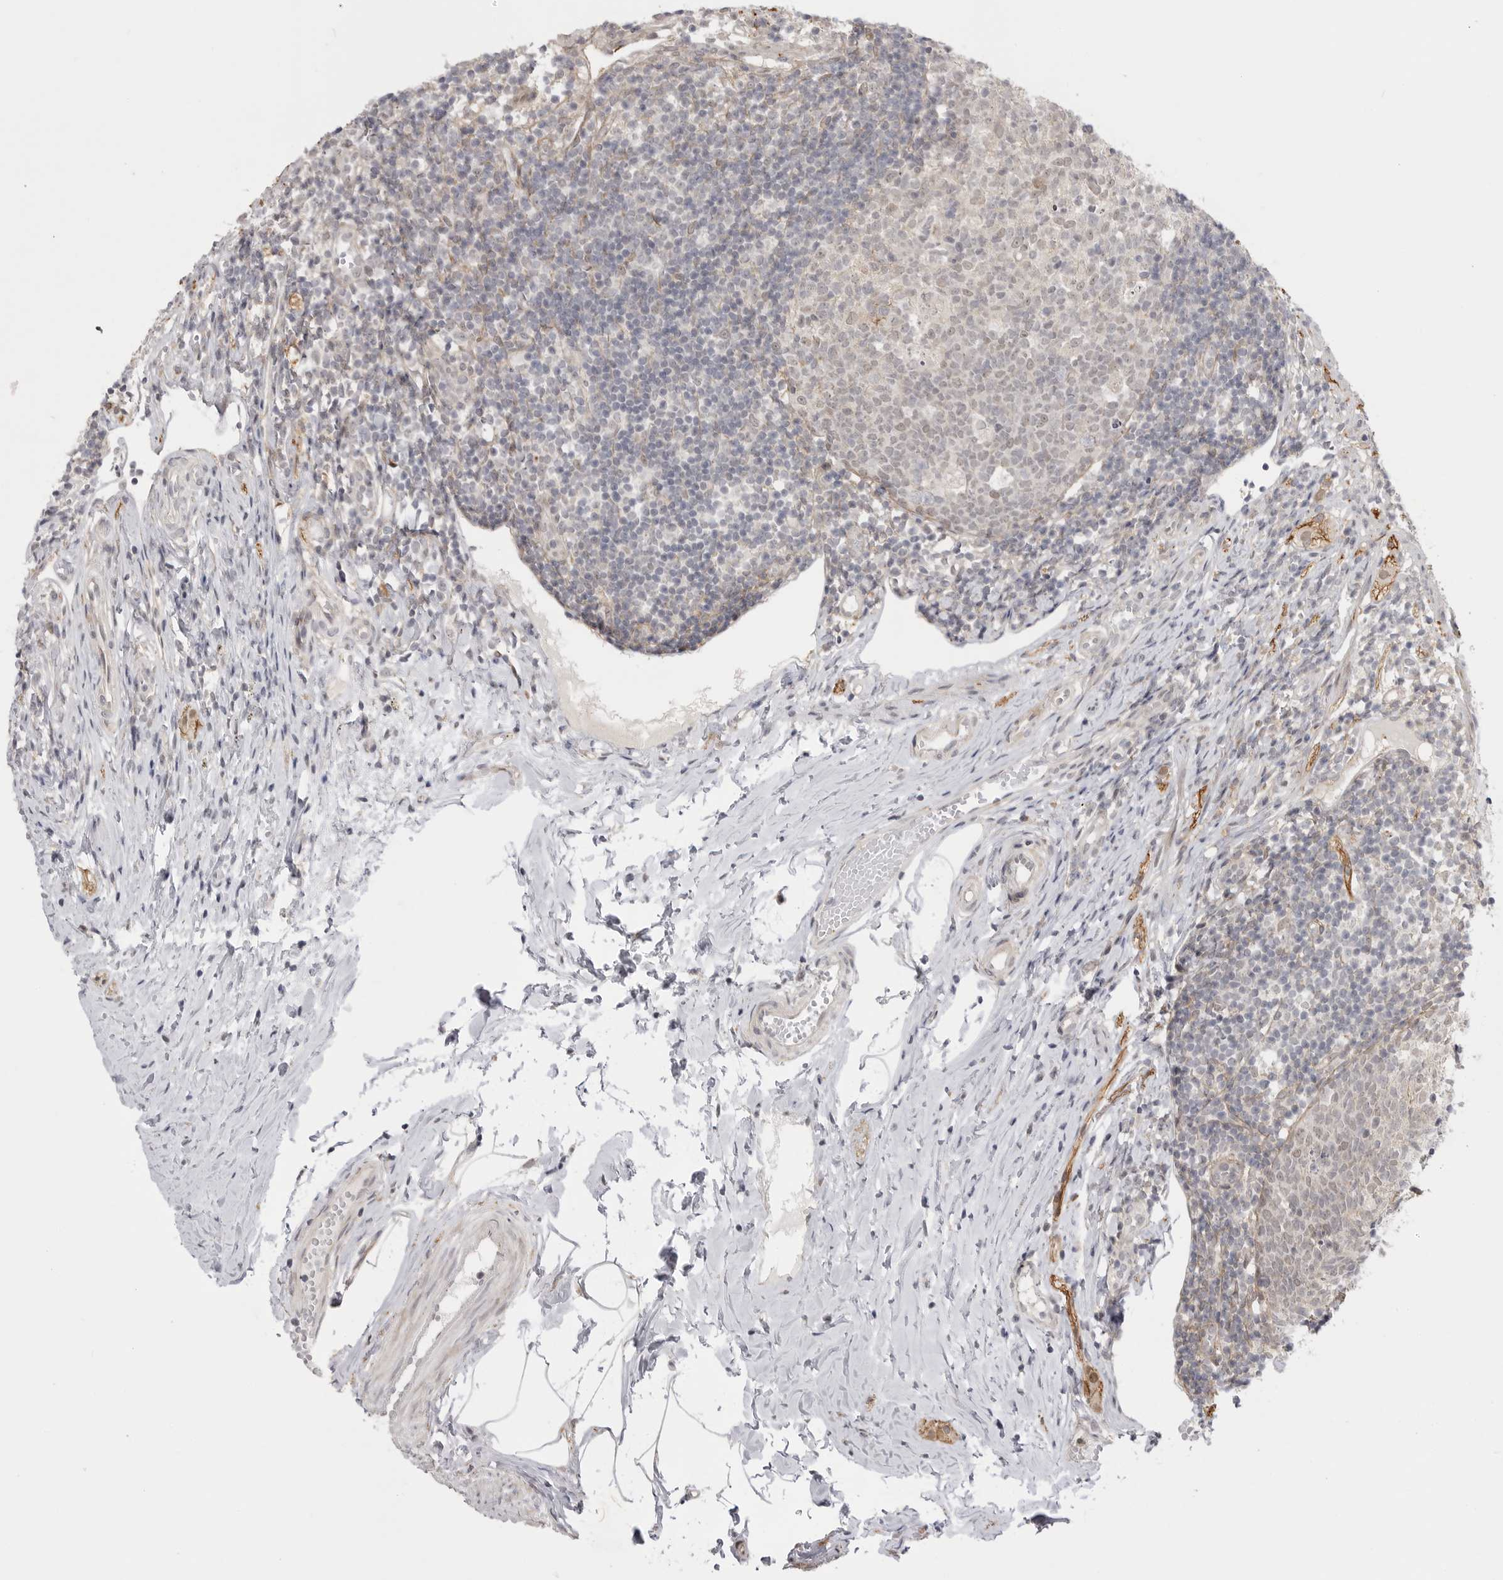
{"staining": {"intensity": "weak", "quantity": ">75%", "location": "cytoplasmic/membranous,nuclear"}, "tissue": "appendix", "cell_type": "Glandular cells", "image_type": "normal", "snomed": [{"axis": "morphology", "description": "Normal tissue, NOS"}, {"axis": "topography", "description": "Appendix"}], "caption": "Approximately >75% of glandular cells in benign human appendix display weak cytoplasmic/membranous,nuclear protein positivity as visualized by brown immunohistochemical staining.", "gene": "GGT6", "patient": {"sex": "female", "age": 20}}